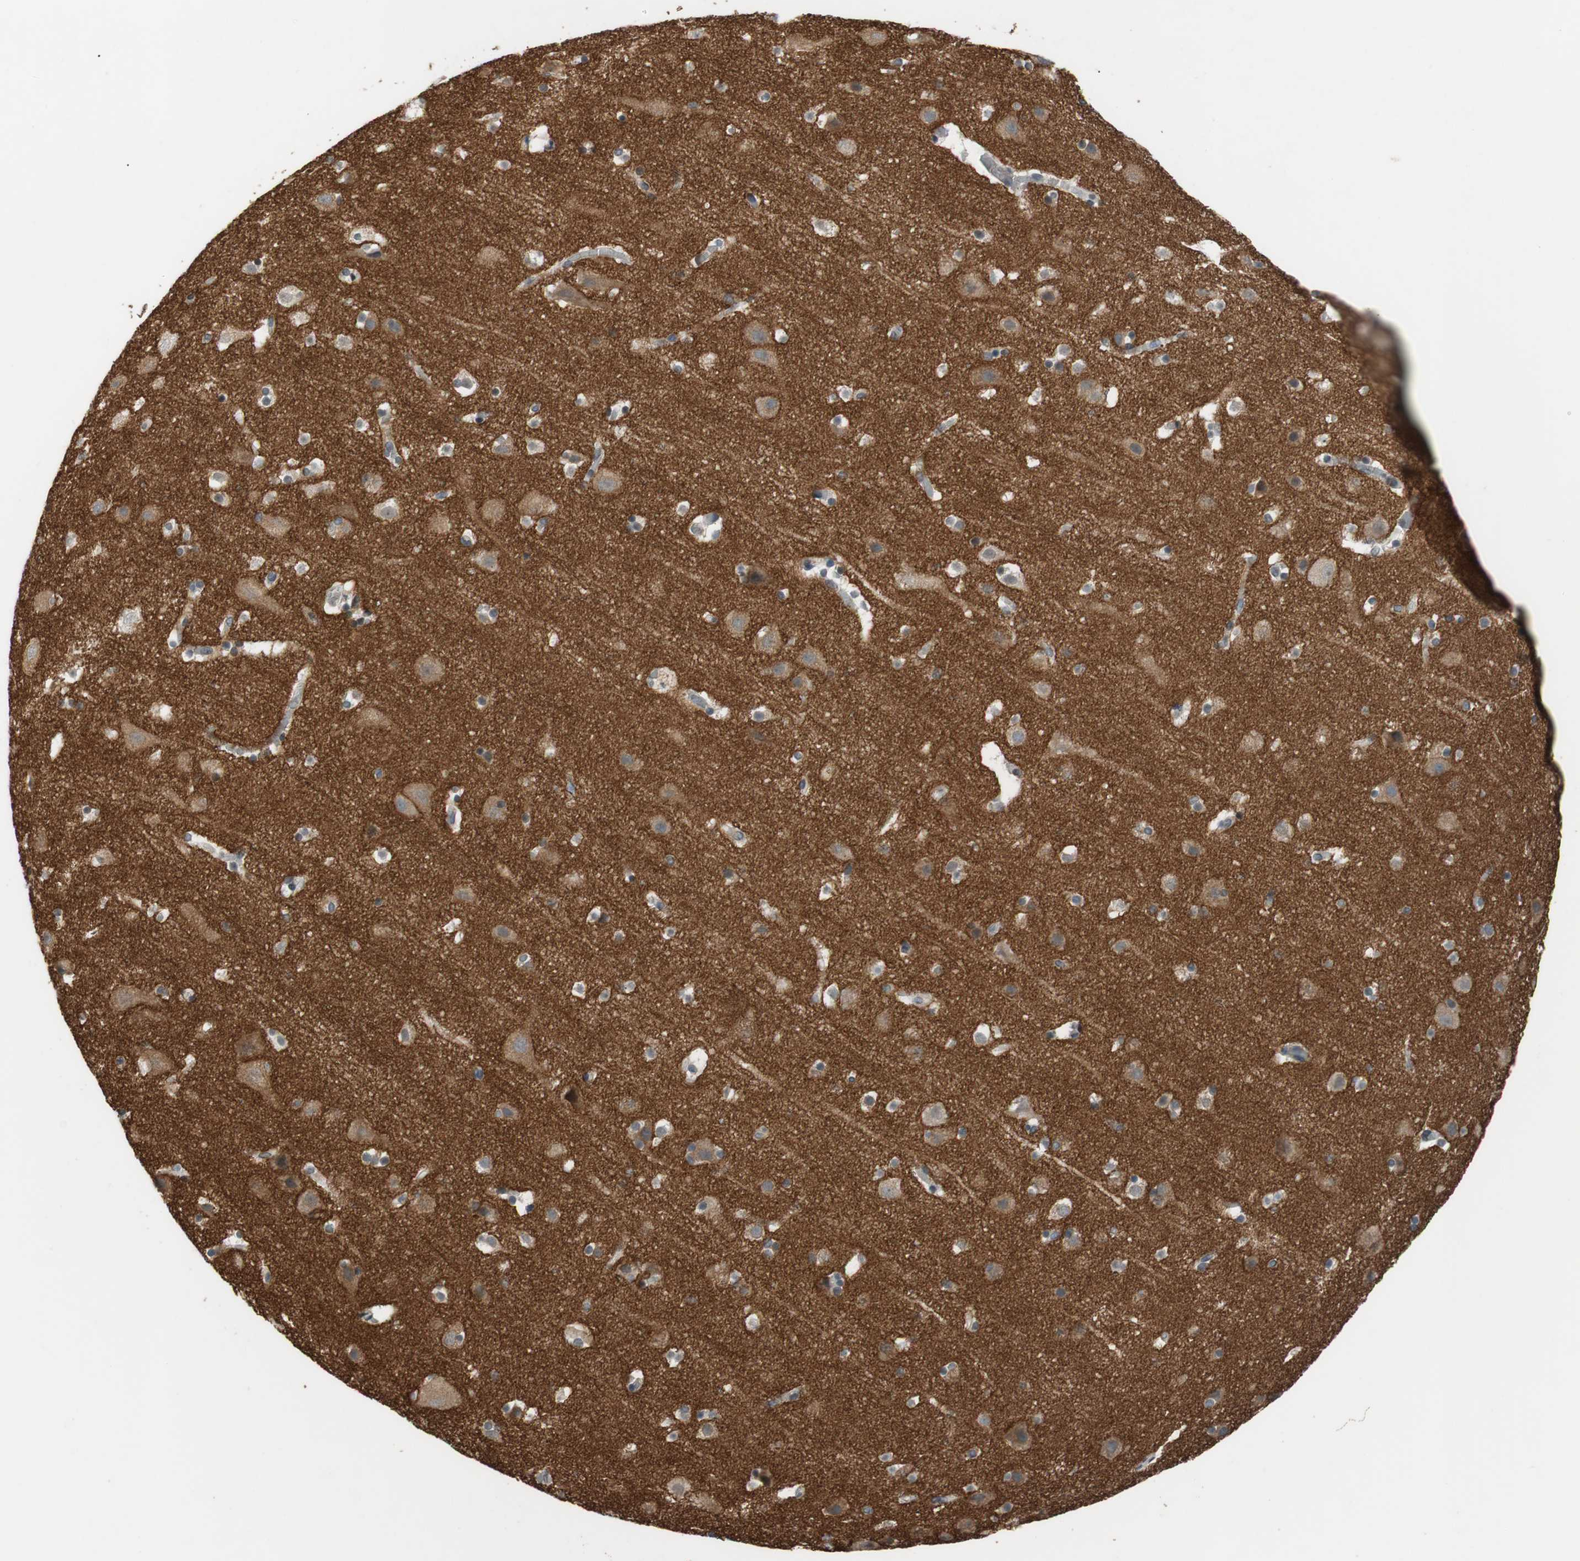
{"staining": {"intensity": "negative", "quantity": "none", "location": "none"}, "tissue": "cerebral cortex", "cell_type": "Endothelial cells", "image_type": "normal", "snomed": [{"axis": "morphology", "description": "Normal tissue, NOS"}, {"axis": "topography", "description": "Cerebral cortex"}], "caption": "This is a photomicrograph of immunohistochemistry staining of benign cerebral cortex, which shows no staining in endothelial cells.", "gene": "ADD2", "patient": {"sex": "male", "age": 45}}